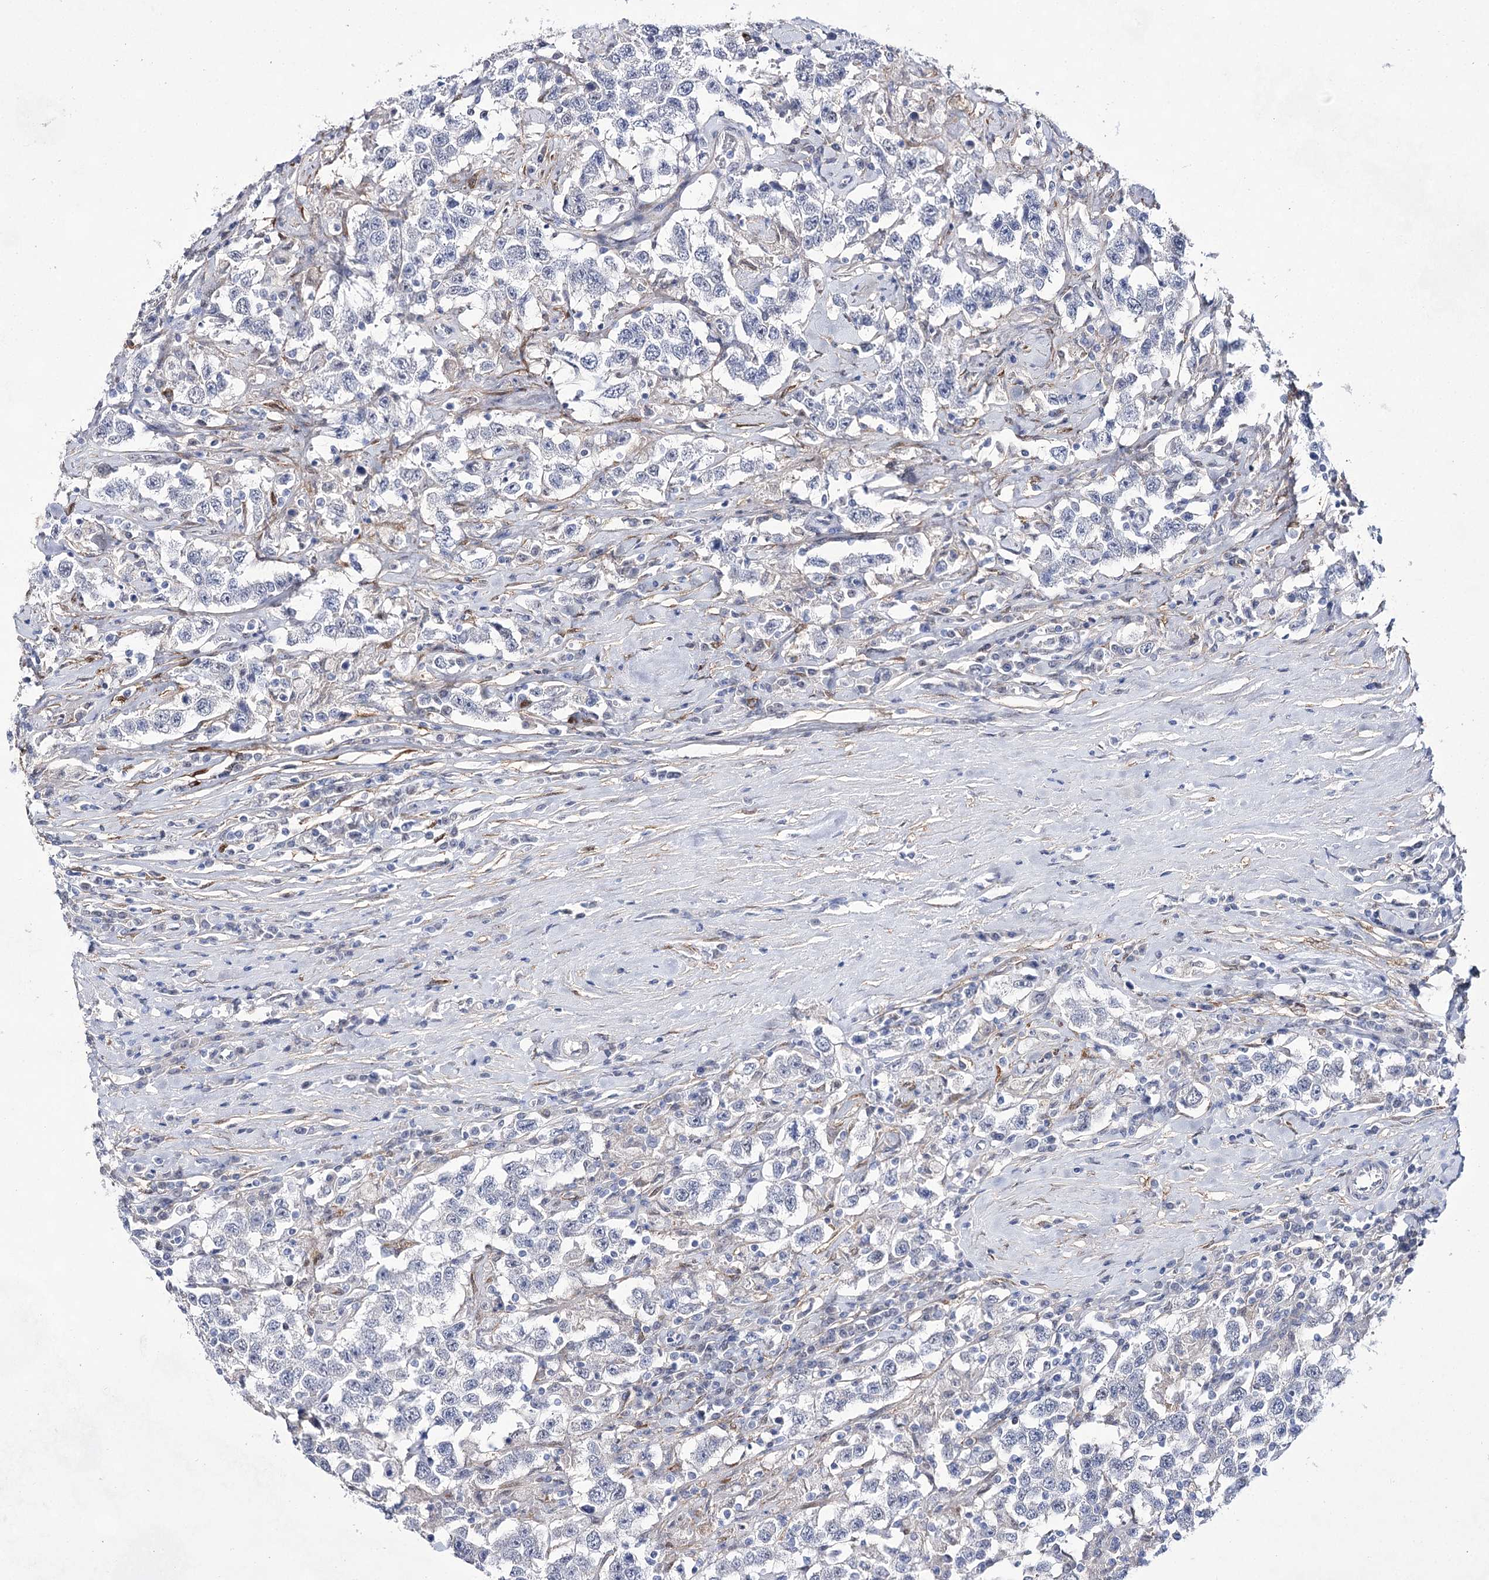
{"staining": {"intensity": "negative", "quantity": "none", "location": "none"}, "tissue": "testis cancer", "cell_type": "Tumor cells", "image_type": "cancer", "snomed": [{"axis": "morphology", "description": "Seminoma, NOS"}, {"axis": "topography", "description": "Testis"}], "caption": "Immunohistochemical staining of testis seminoma shows no significant staining in tumor cells. (Brightfield microscopy of DAB (3,3'-diaminobenzidine) IHC at high magnification).", "gene": "UGDH", "patient": {"sex": "male", "age": 41}}